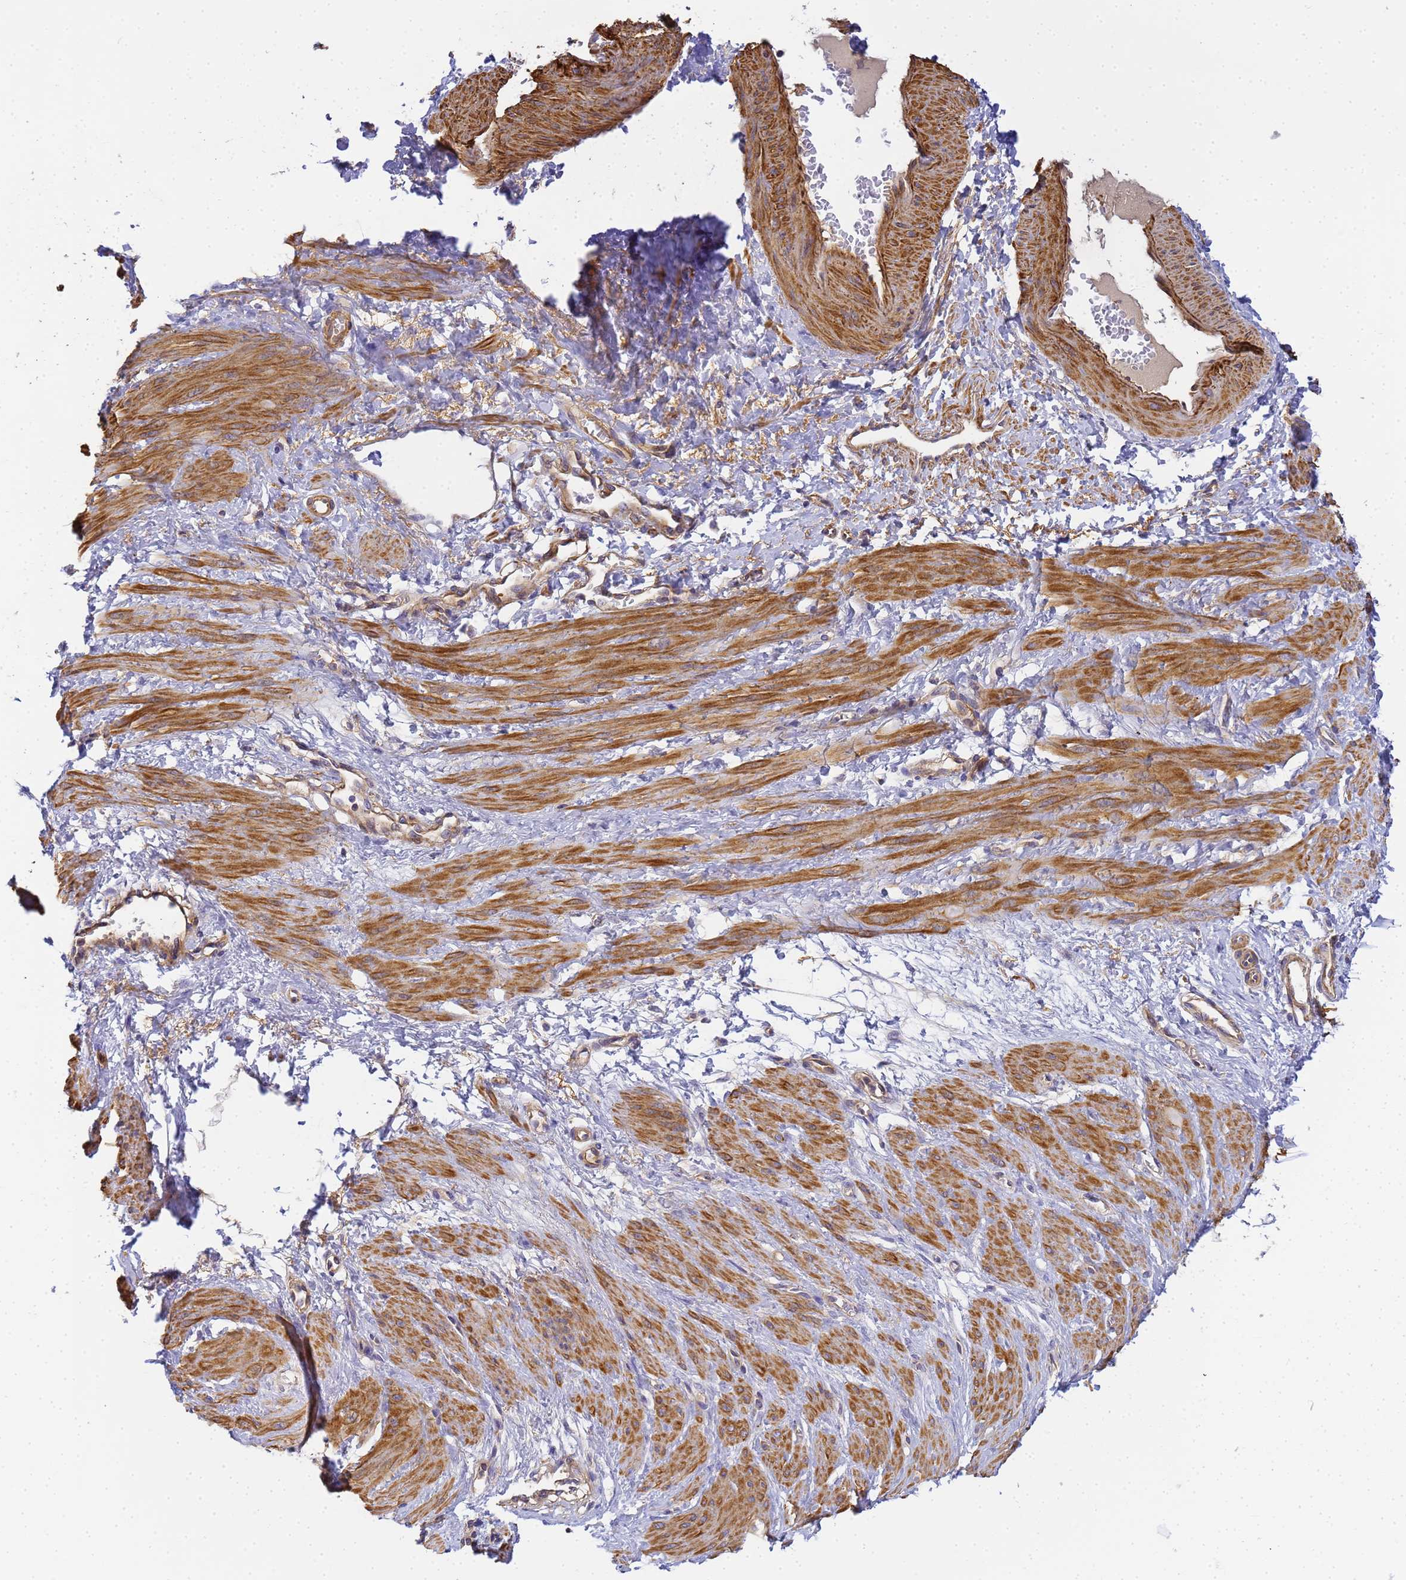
{"staining": {"intensity": "moderate", "quantity": "25%-75%", "location": "cytoplasmic/membranous"}, "tissue": "smooth muscle", "cell_type": "Smooth muscle cells", "image_type": "normal", "snomed": [{"axis": "morphology", "description": "Normal tissue, NOS"}, {"axis": "topography", "description": "Smooth muscle"}, {"axis": "topography", "description": "Uterus"}], "caption": "Smooth muscle was stained to show a protein in brown. There is medium levels of moderate cytoplasmic/membranous expression in about 25%-75% of smooth muscle cells. Using DAB (3,3'-diaminobenzidine) (brown) and hematoxylin (blue) stains, captured at high magnification using brightfield microscopy.", "gene": "MYL10", "patient": {"sex": "female", "age": 39}}